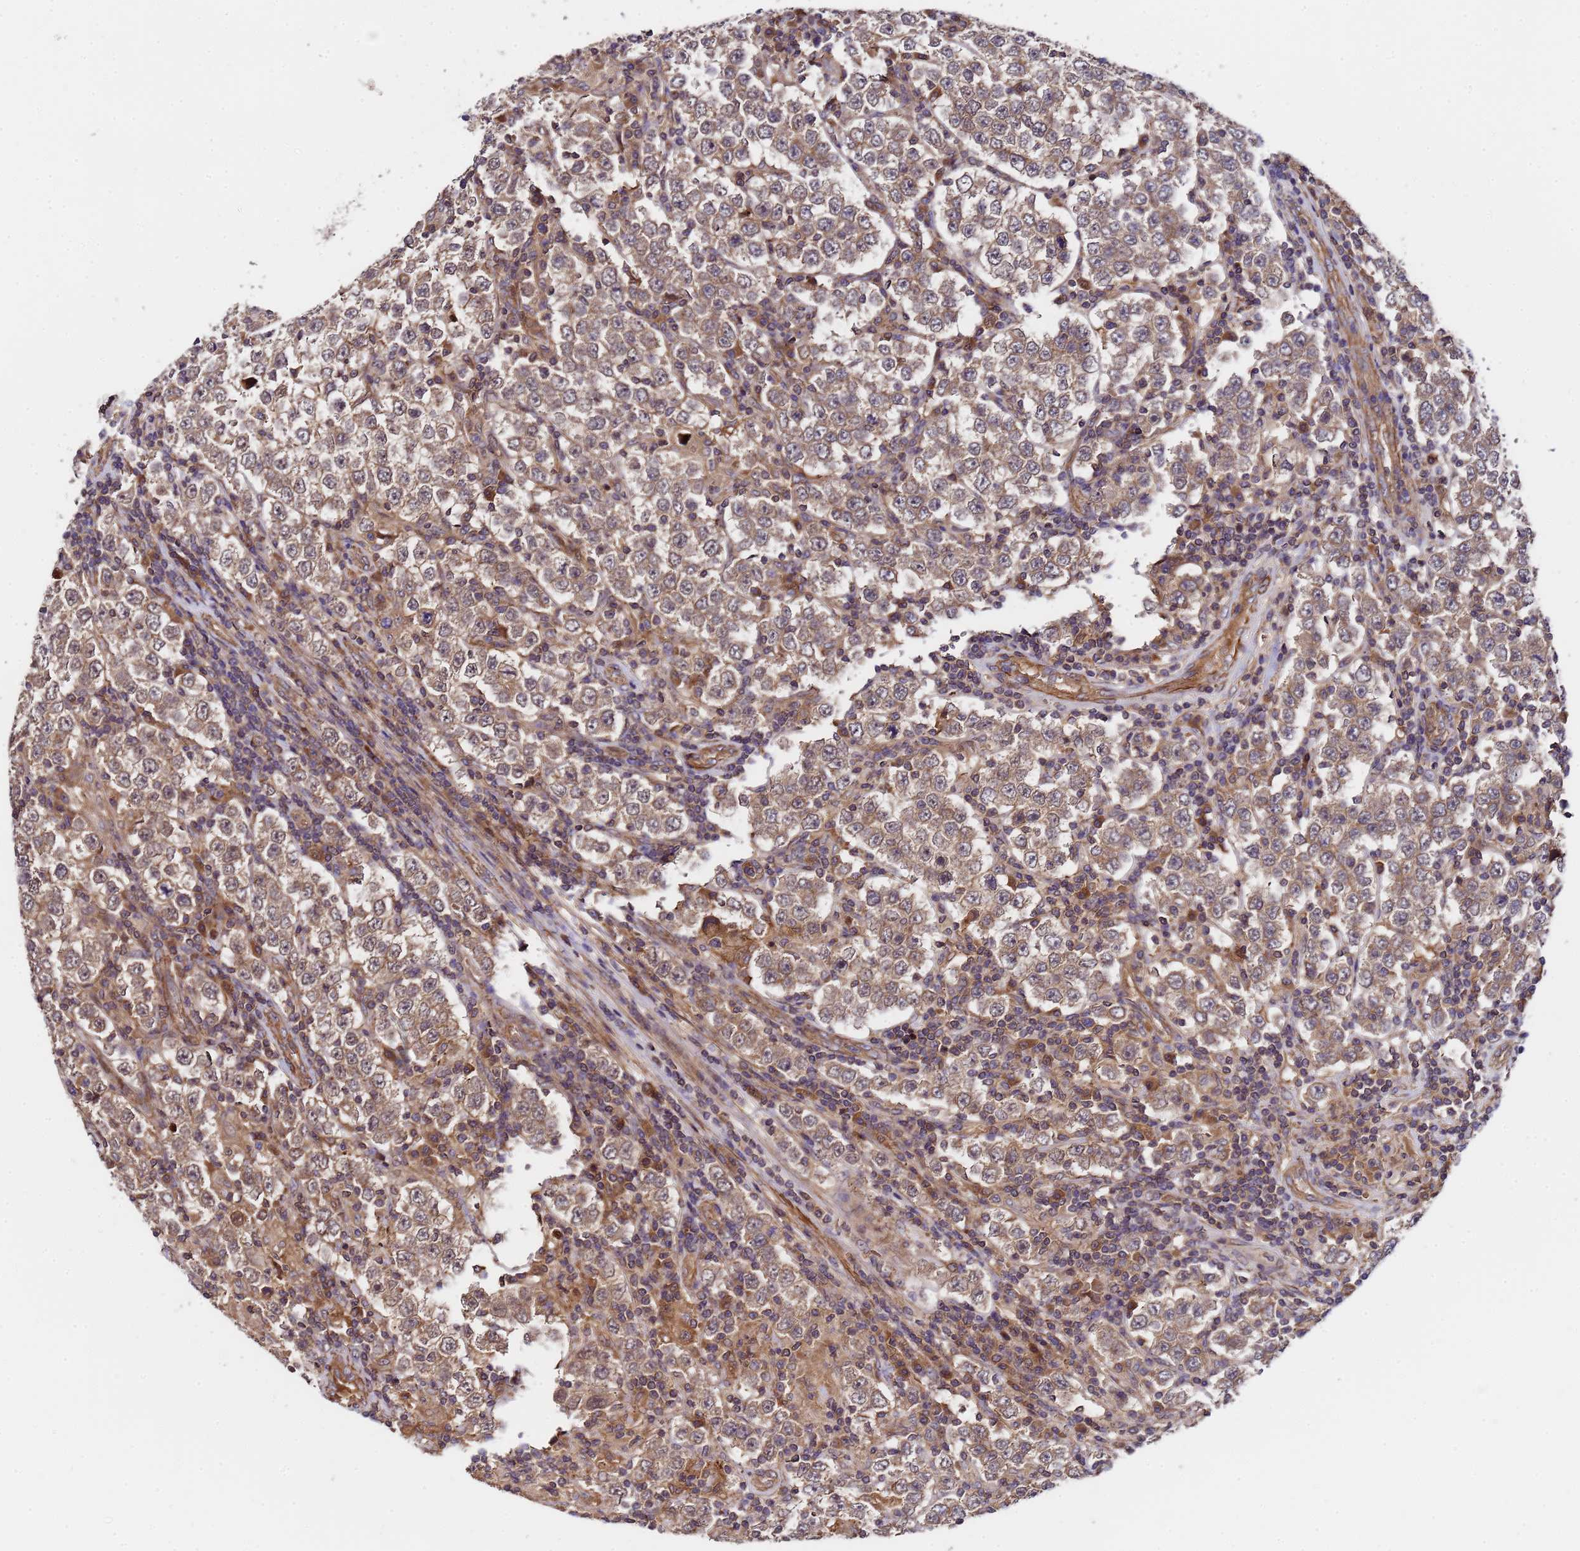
{"staining": {"intensity": "moderate", "quantity": ">75%", "location": "cytoplasmic/membranous"}, "tissue": "testis cancer", "cell_type": "Tumor cells", "image_type": "cancer", "snomed": [{"axis": "morphology", "description": "Normal tissue, NOS"}, {"axis": "morphology", "description": "Urothelial carcinoma, High grade"}, {"axis": "morphology", "description": "Seminoma, NOS"}, {"axis": "morphology", "description": "Carcinoma, Embryonal, NOS"}, {"axis": "topography", "description": "Urinary bladder"}, {"axis": "topography", "description": "Testis"}], "caption": "Human testis high-grade urothelial carcinoma stained for a protein (brown) displays moderate cytoplasmic/membranous positive positivity in approximately >75% of tumor cells.", "gene": "GSTCD", "patient": {"sex": "male", "age": 41}}